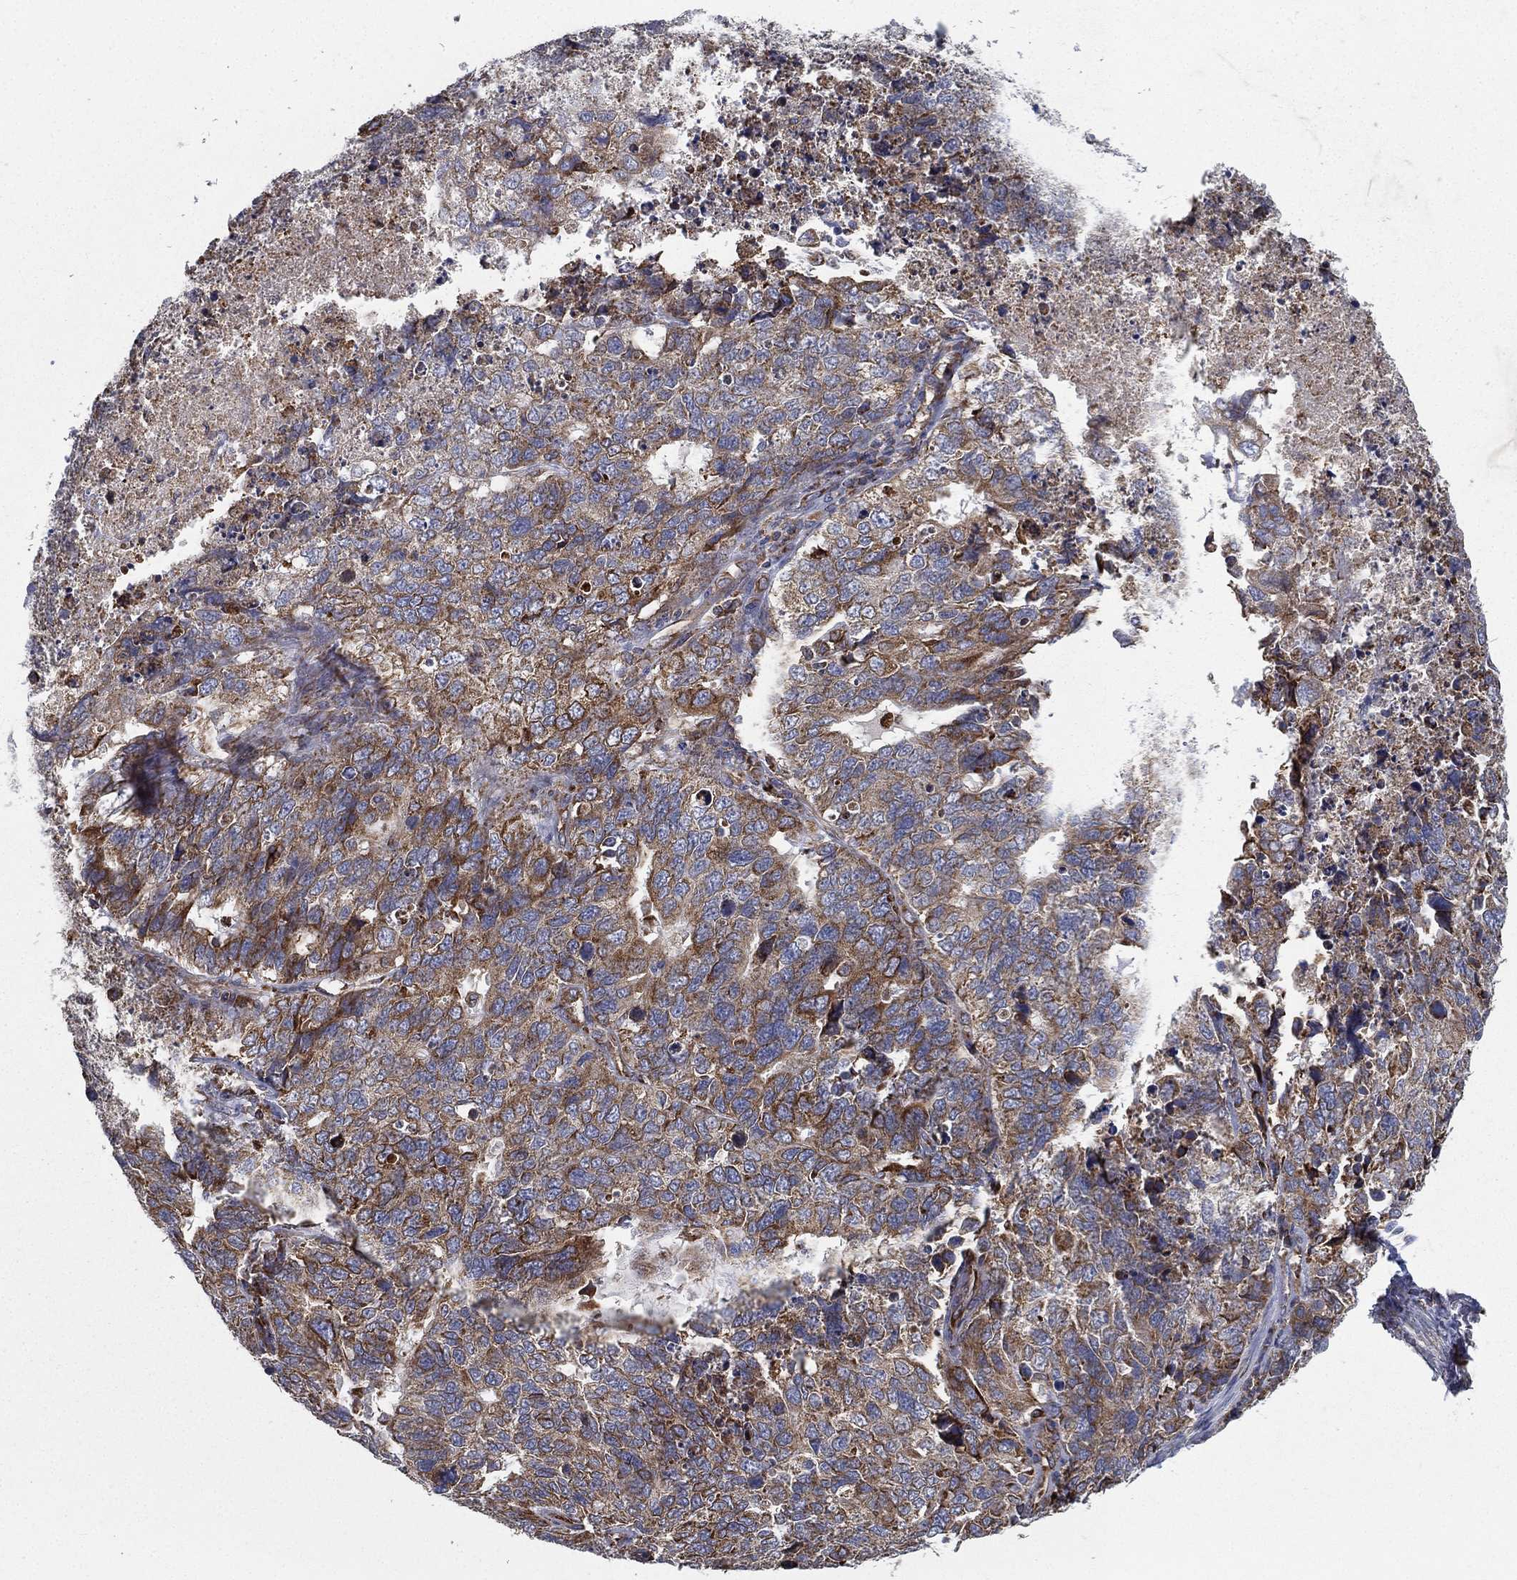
{"staining": {"intensity": "moderate", "quantity": "25%-75%", "location": "cytoplasmic/membranous"}, "tissue": "cervical cancer", "cell_type": "Tumor cells", "image_type": "cancer", "snomed": [{"axis": "morphology", "description": "Squamous cell carcinoma, NOS"}, {"axis": "topography", "description": "Cervix"}], "caption": "High-magnification brightfield microscopy of cervical cancer (squamous cell carcinoma) stained with DAB (3,3'-diaminobenzidine) (brown) and counterstained with hematoxylin (blue). tumor cells exhibit moderate cytoplasmic/membranous expression is appreciated in about25%-75% of cells.", "gene": "MT-CYB", "patient": {"sex": "female", "age": 63}}